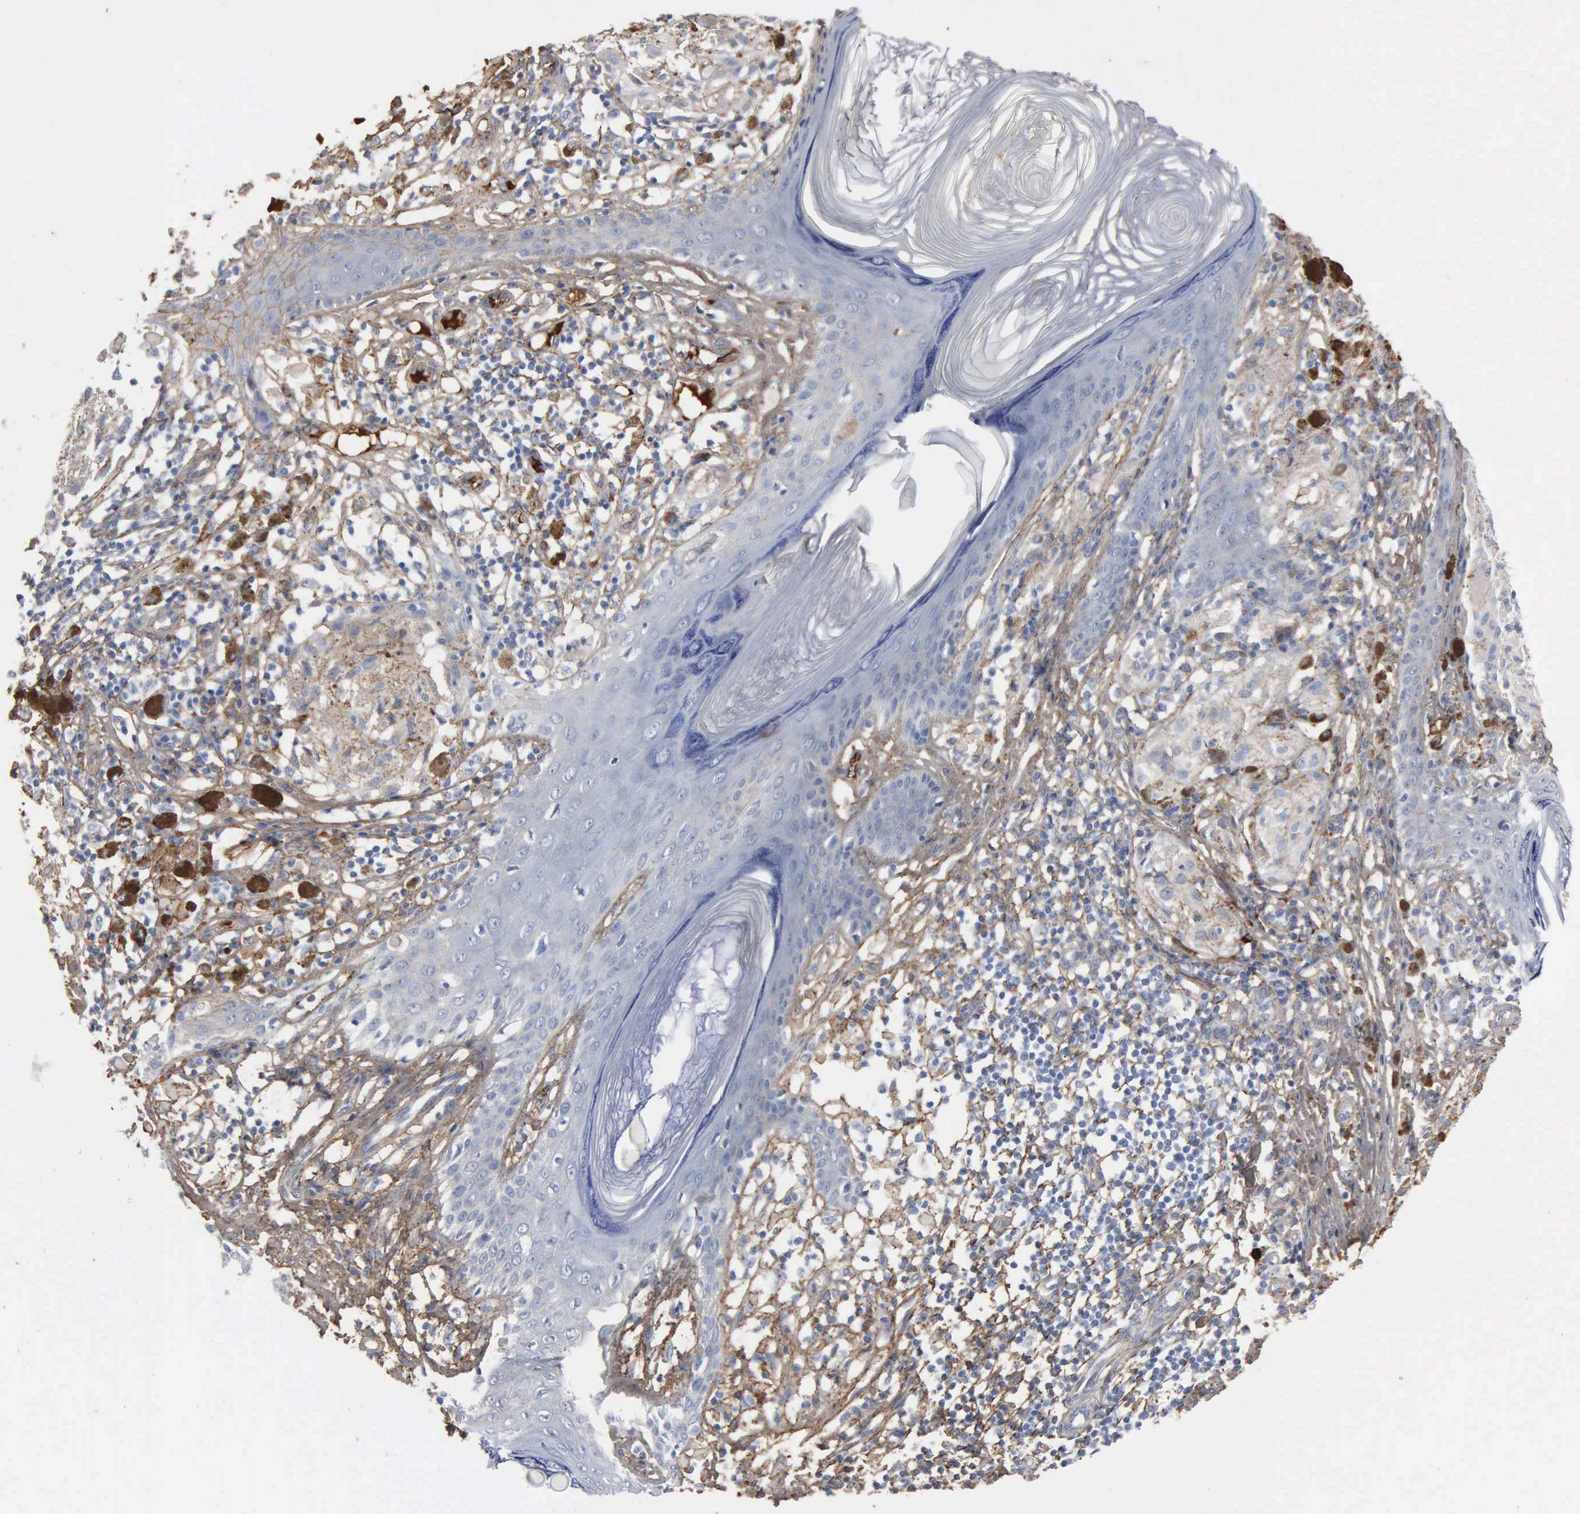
{"staining": {"intensity": "moderate", "quantity": "25%-75%", "location": "cytoplasmic/membranous"}, "tissue": "melanoma", "cell_type": "Tumor cells", "image_type": "cancer", "snomed": [{"axis": "morphology", "description": "Malignant melanoma, NOS"}, {"axis": "topography", "description": "Skin"}], "caption": "A micrograph showing moderate cytoplasmic/membranous staining in approximately 25%-75% of tumor cells in melanoma, as visualized by brown immunohistochemical staining.", "gene": "FN1", "patient": {"sex": "male", "age": 36}}